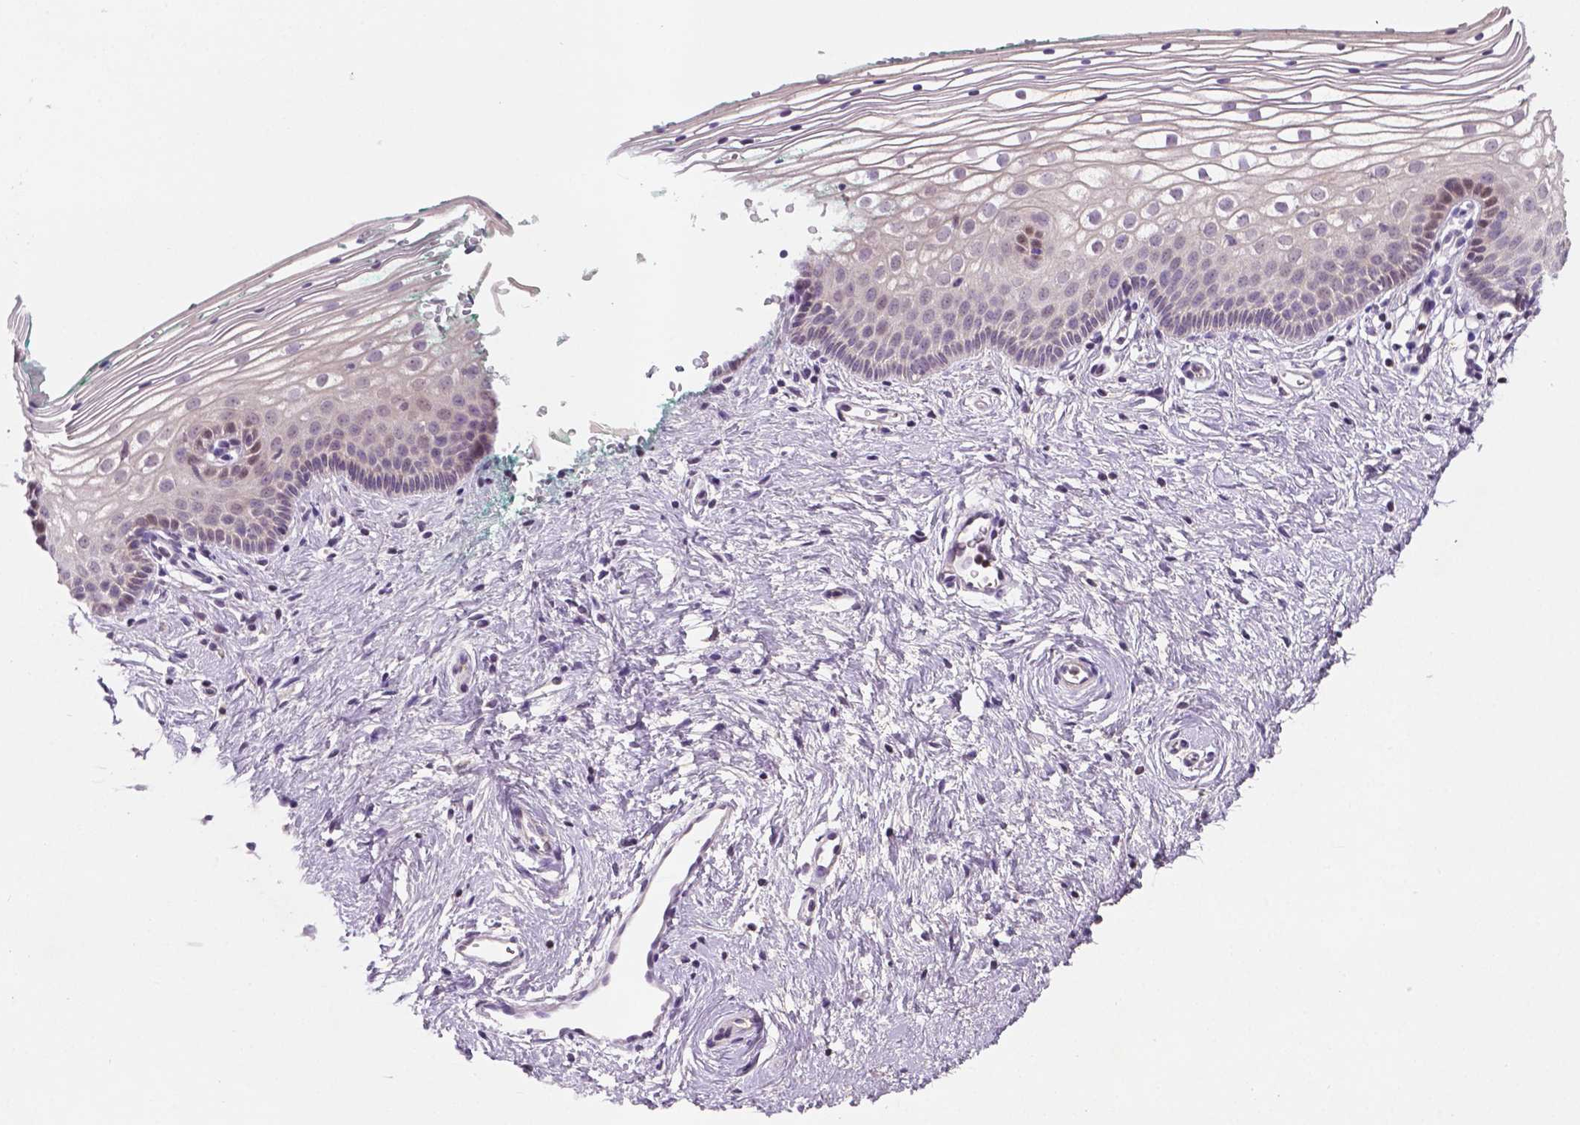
{"staining": {"intensity": "moderate", "quantity": "<25%", "location": "nuclear"}, "tissue": "vagina", "cell_type": "Squamous epithelial cells", "image_type": "normal", "snomed": [{"axis": "morphology", "description": "Normal tissue, NOS"}, {"axis": "topography", "description": "Vagina"}], "caption": "IHC photomicrograph of unremarkable vagina stained for a protein (brown), which demonstrates low levels of moderate nuclear expression in about <25% of squamous epithelial cells.", "gene": "MROH6", "patient": {"sex": "female", "age": 36}}